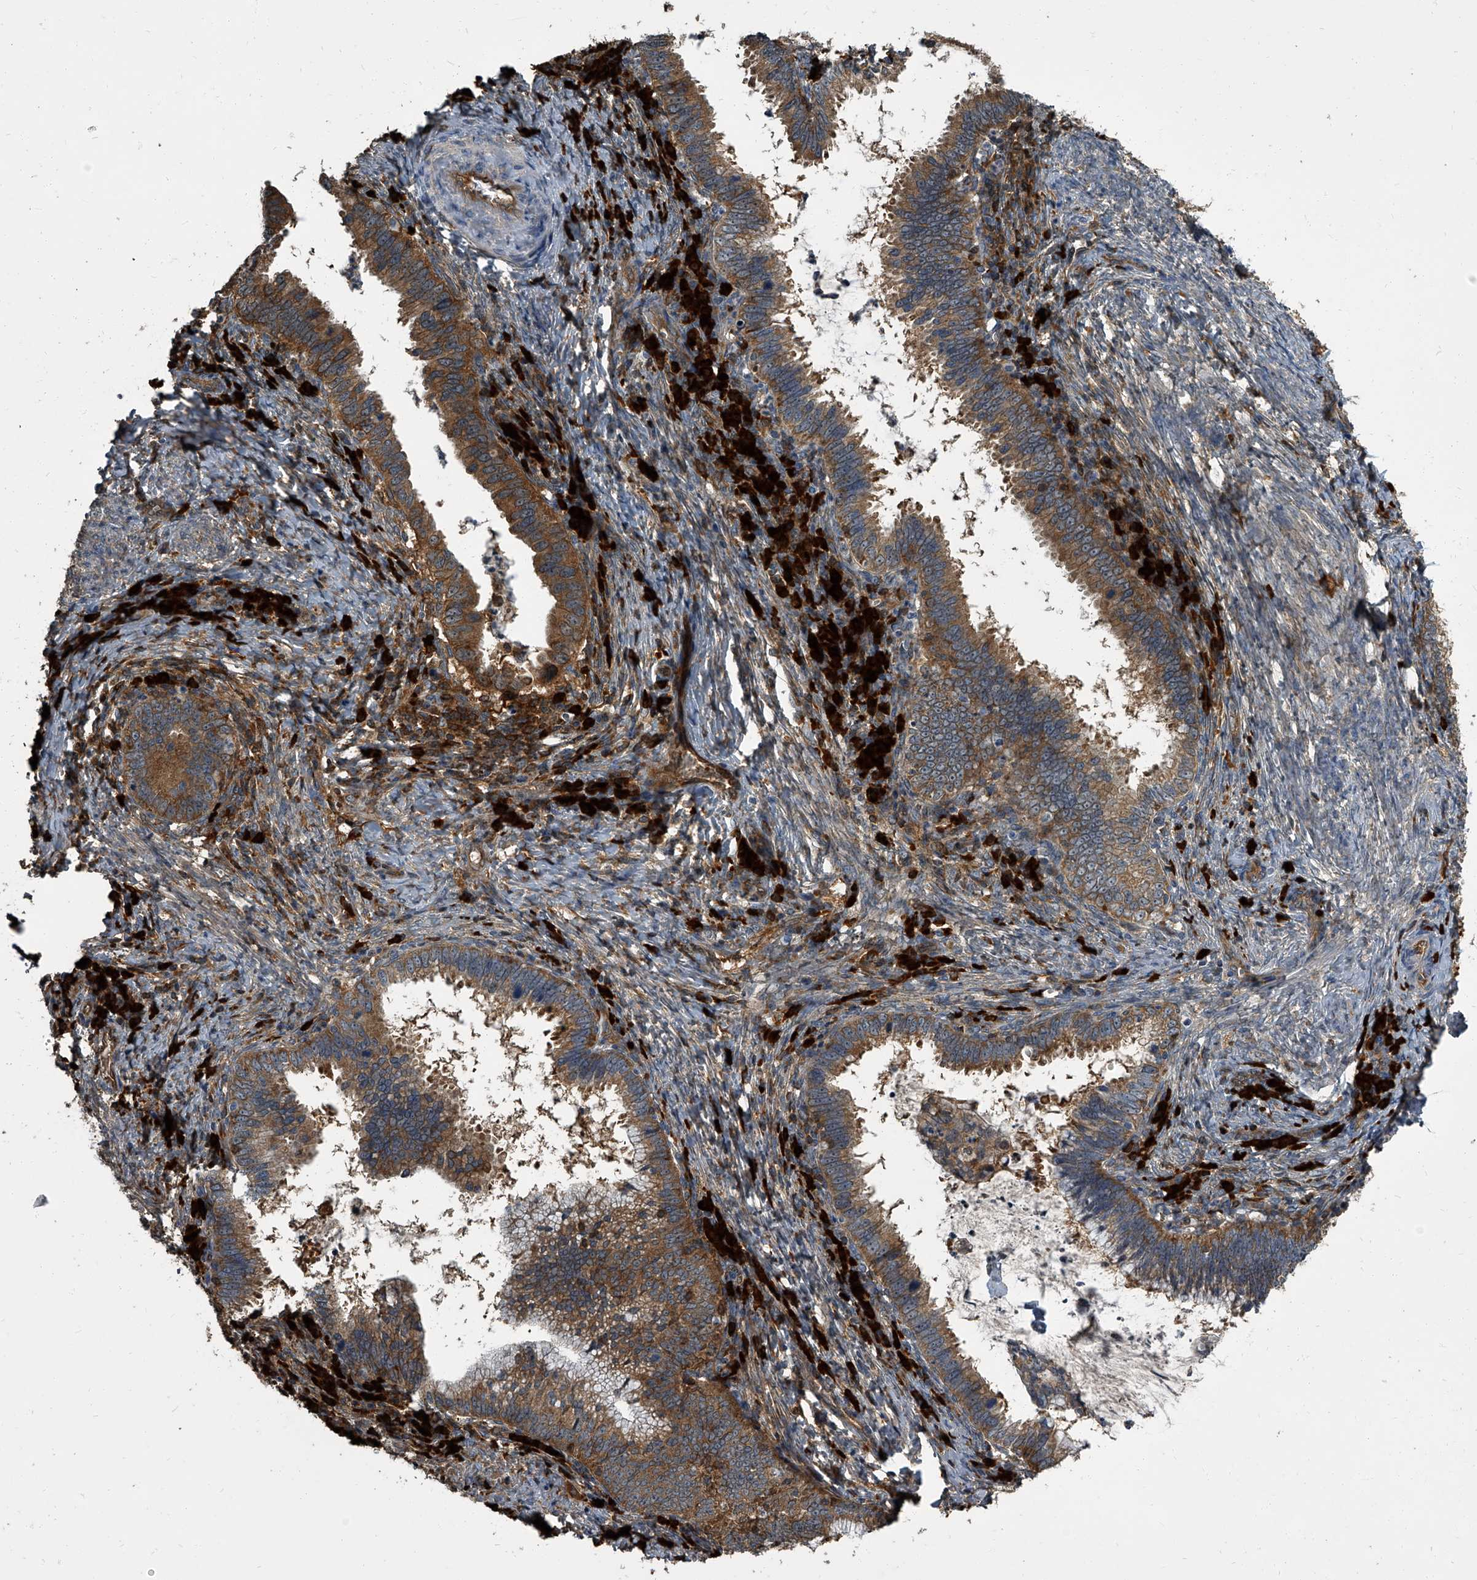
{"staining": {"intensity": "moderate", "quantity": ">75%", "location": "cytoplasmic/membranous"}, "tissue": "cervical cancer", "cell_type": "Tumor cells", "image_type": "cancer", "snomed": [{"axis": "morphology", "description": "Adenocarcinoma, NOS"}, {"axis": "topography", "description": "Cervix"}], "caption": "Cervical cancer stained with a protein marker exhibits moderate staining in tumor cells.", "gene": "CDV3", "patient": {"sex": "female", "age": 36}}